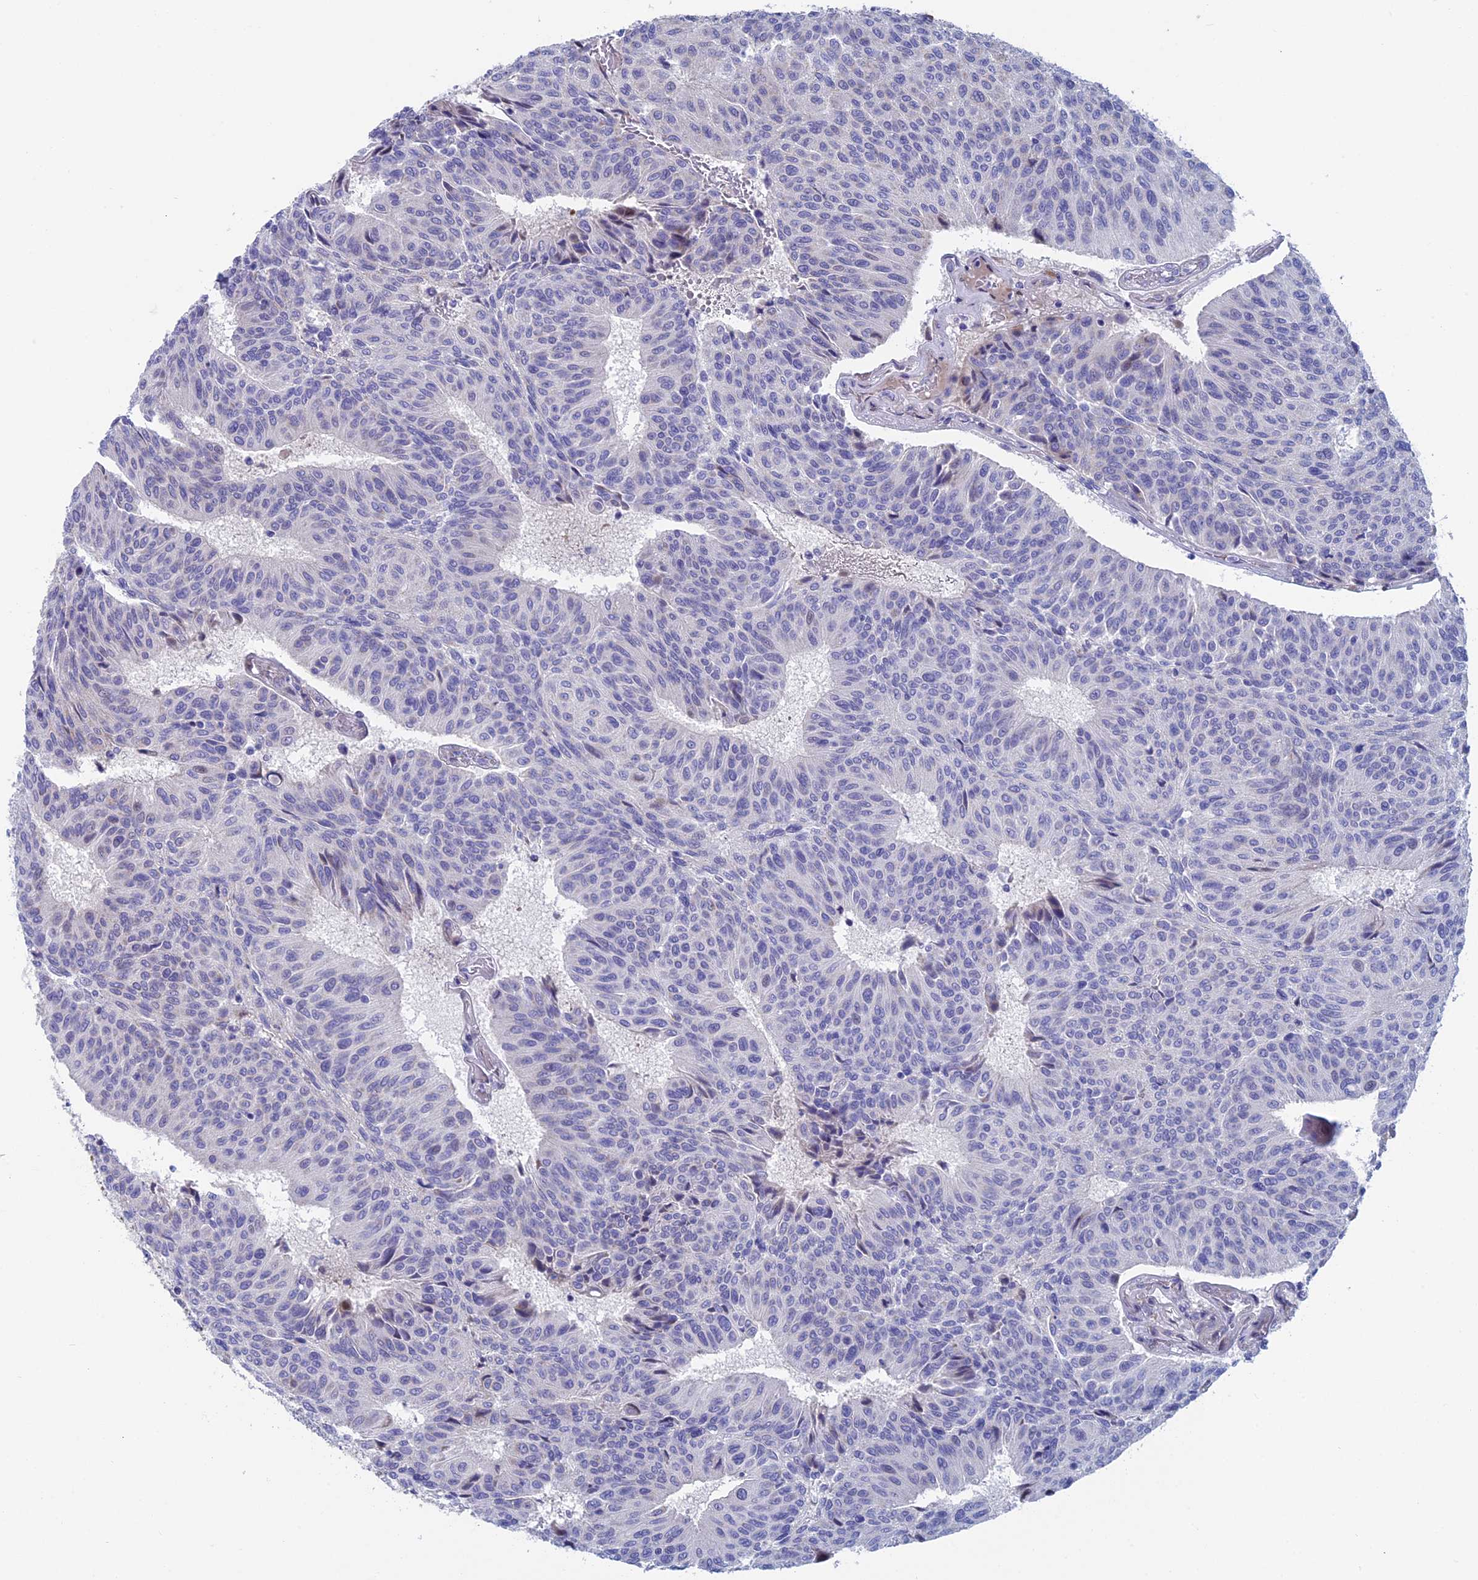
{"staining": {"intensity": "negative", "quantity": "none", "location": "none"}, "tissue": "urothelial cancer", "cell_type": "Tumor cells", "image_type": "cancer", "snomed": [{"axis": "morphology", "description": "Urothelial carcinoma, High grade"}, {"axis": "topography", "description": "Urinary bladder"}], "caption": "Tumor cells show no significant staining in high-grade urothelial carcinoma.", "gene": "NIBAN3", "patient": {"sex": "male", "age": 66}}